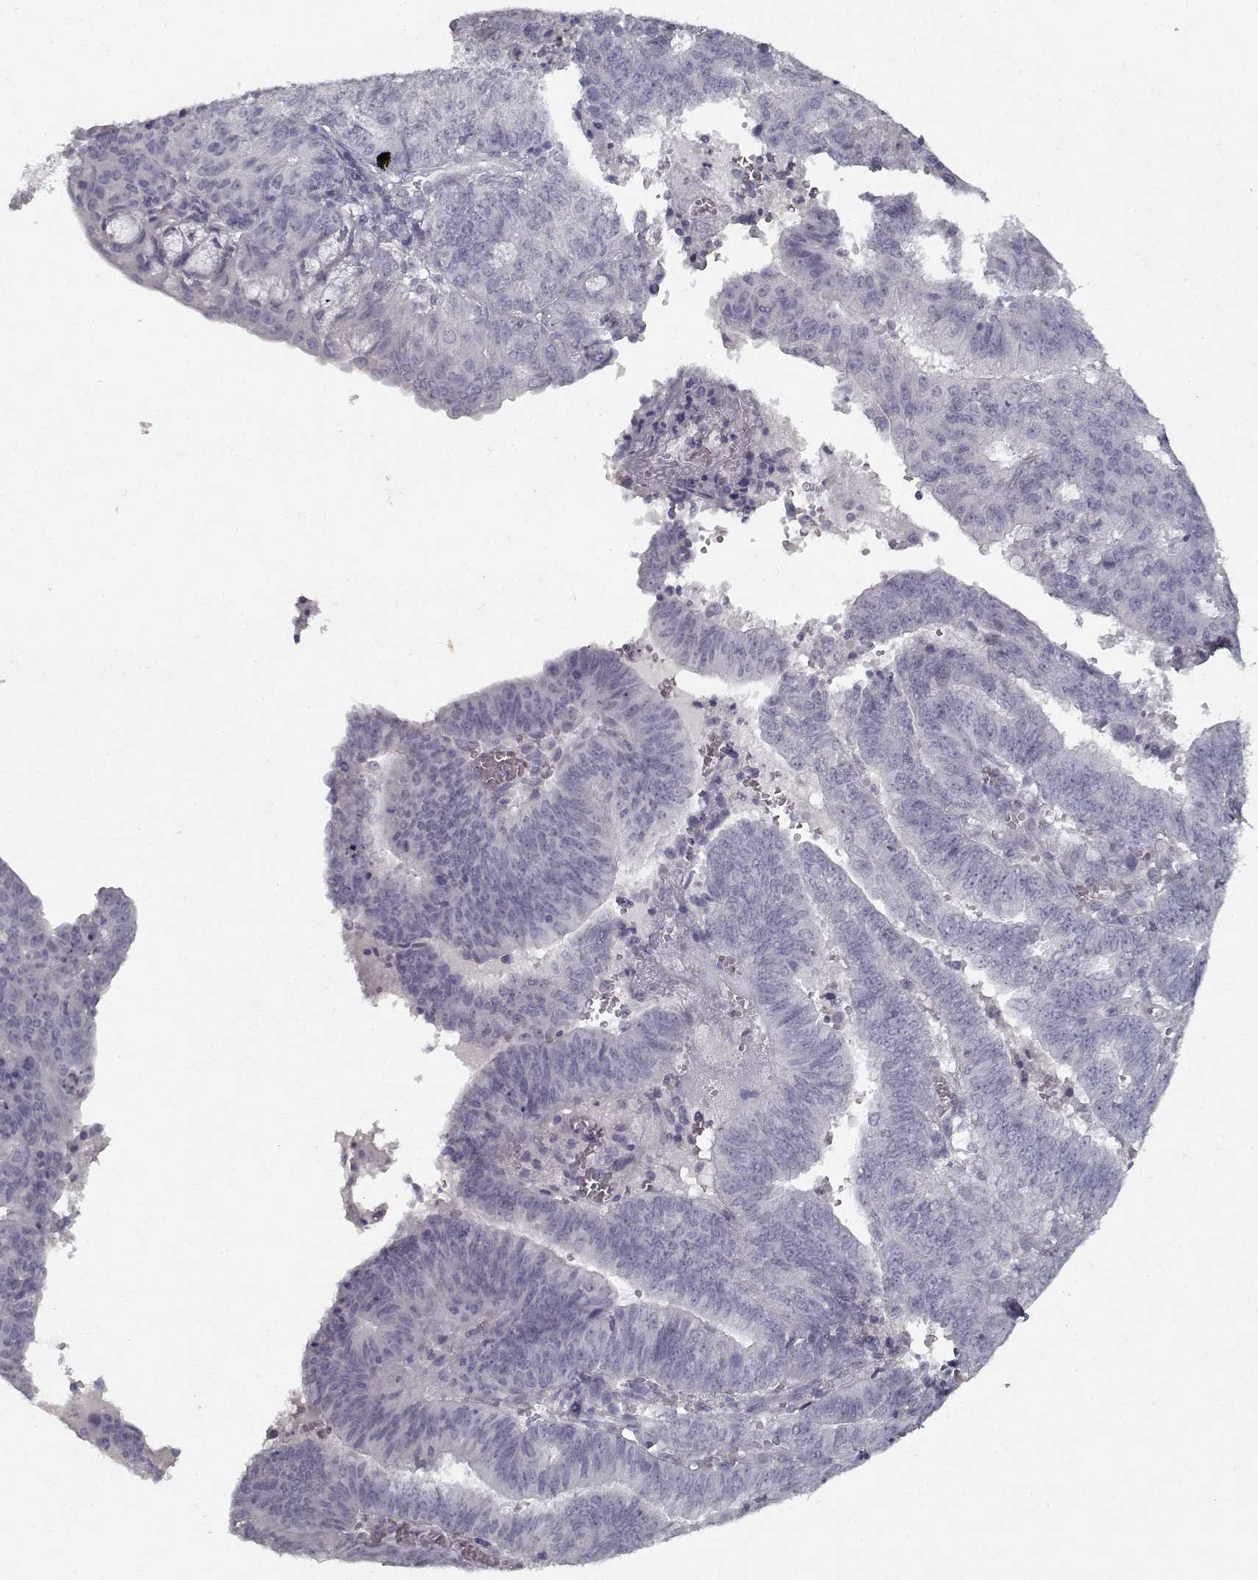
{"staining": {"intensity": "negative", "quantity": "none", "location": "none"}, "tissue": "endometrial cancer", "cell_type": "Tumor cells", "image_type": "cancer", "snomed": [{"axis": "morphology", "description": "Adenocarcinoma, NOS"}, {"axis": "topography", "description": "Endometrium"}], "caption": "Immunohistochemistry photomicrograph of human endometrial cancer (adenocarcinoma) stained for a protein (brown), which demonstrates no staining in tumor cells. (Immunohistochemistry (ihc), brightfield microscopy, high magnification).", "gene": "GAD2", "patient": {"sex": "female", "age": 82}}